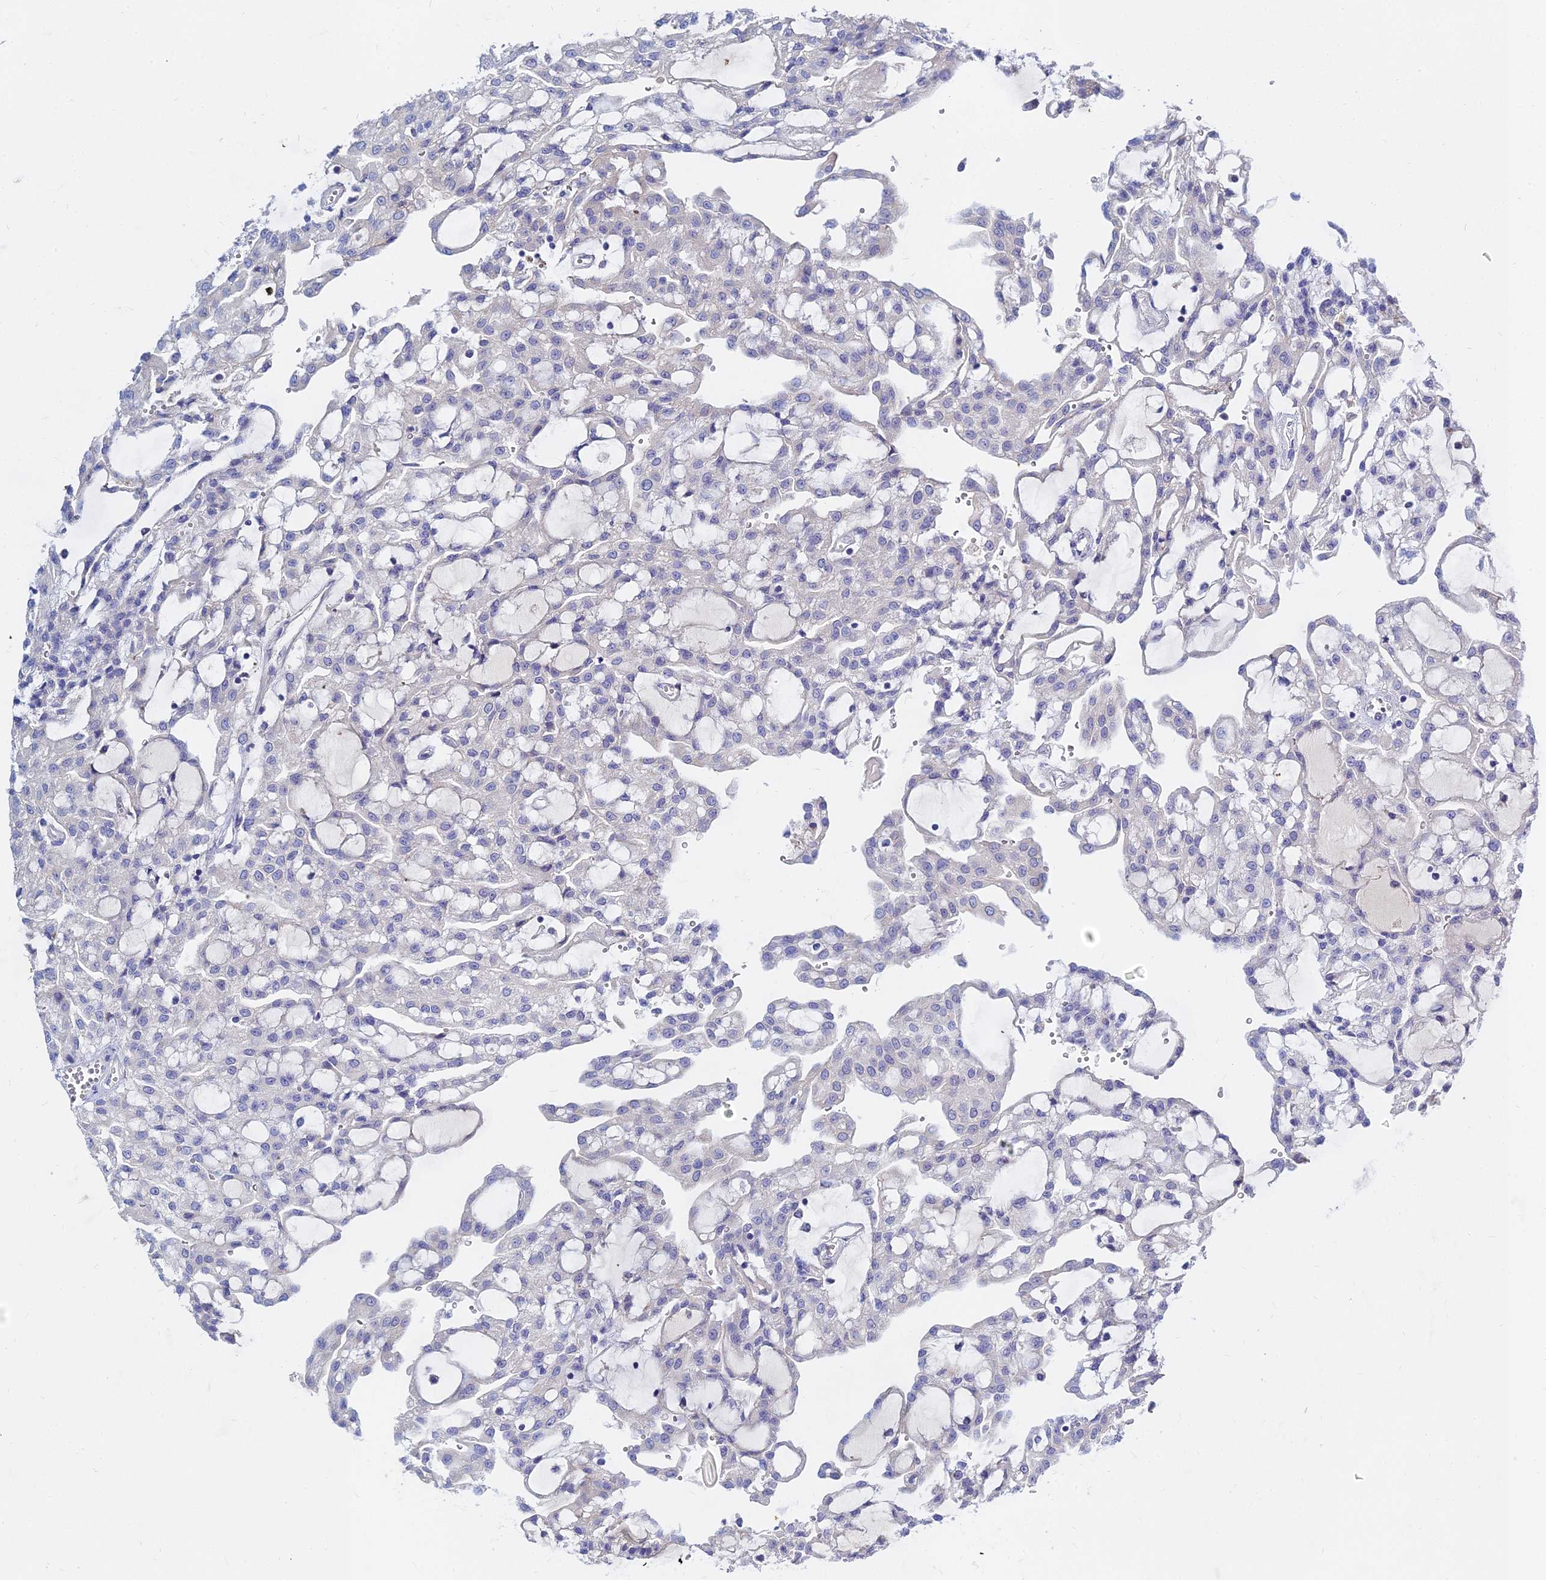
{"staining": {"intensity": "negative", "quantity": "none", "location": "none"}, "tissue": "renal cancer", "cell_type": "Tumor cells", "image_type": "cancer", "snomed": [{"axis": "morphology", "description": "Adenocarcinoma, NOS"}, {"axis": "topography", "description": "Kidney"}], "caption": "An immunohistochemistry (IHC) image of renal adenocarcinoma is shown. There is no staining in tumor cells of renal adenocarcinoma.", "gene": "ZNF552", "patient": {"sex": "male", "age": 63}}